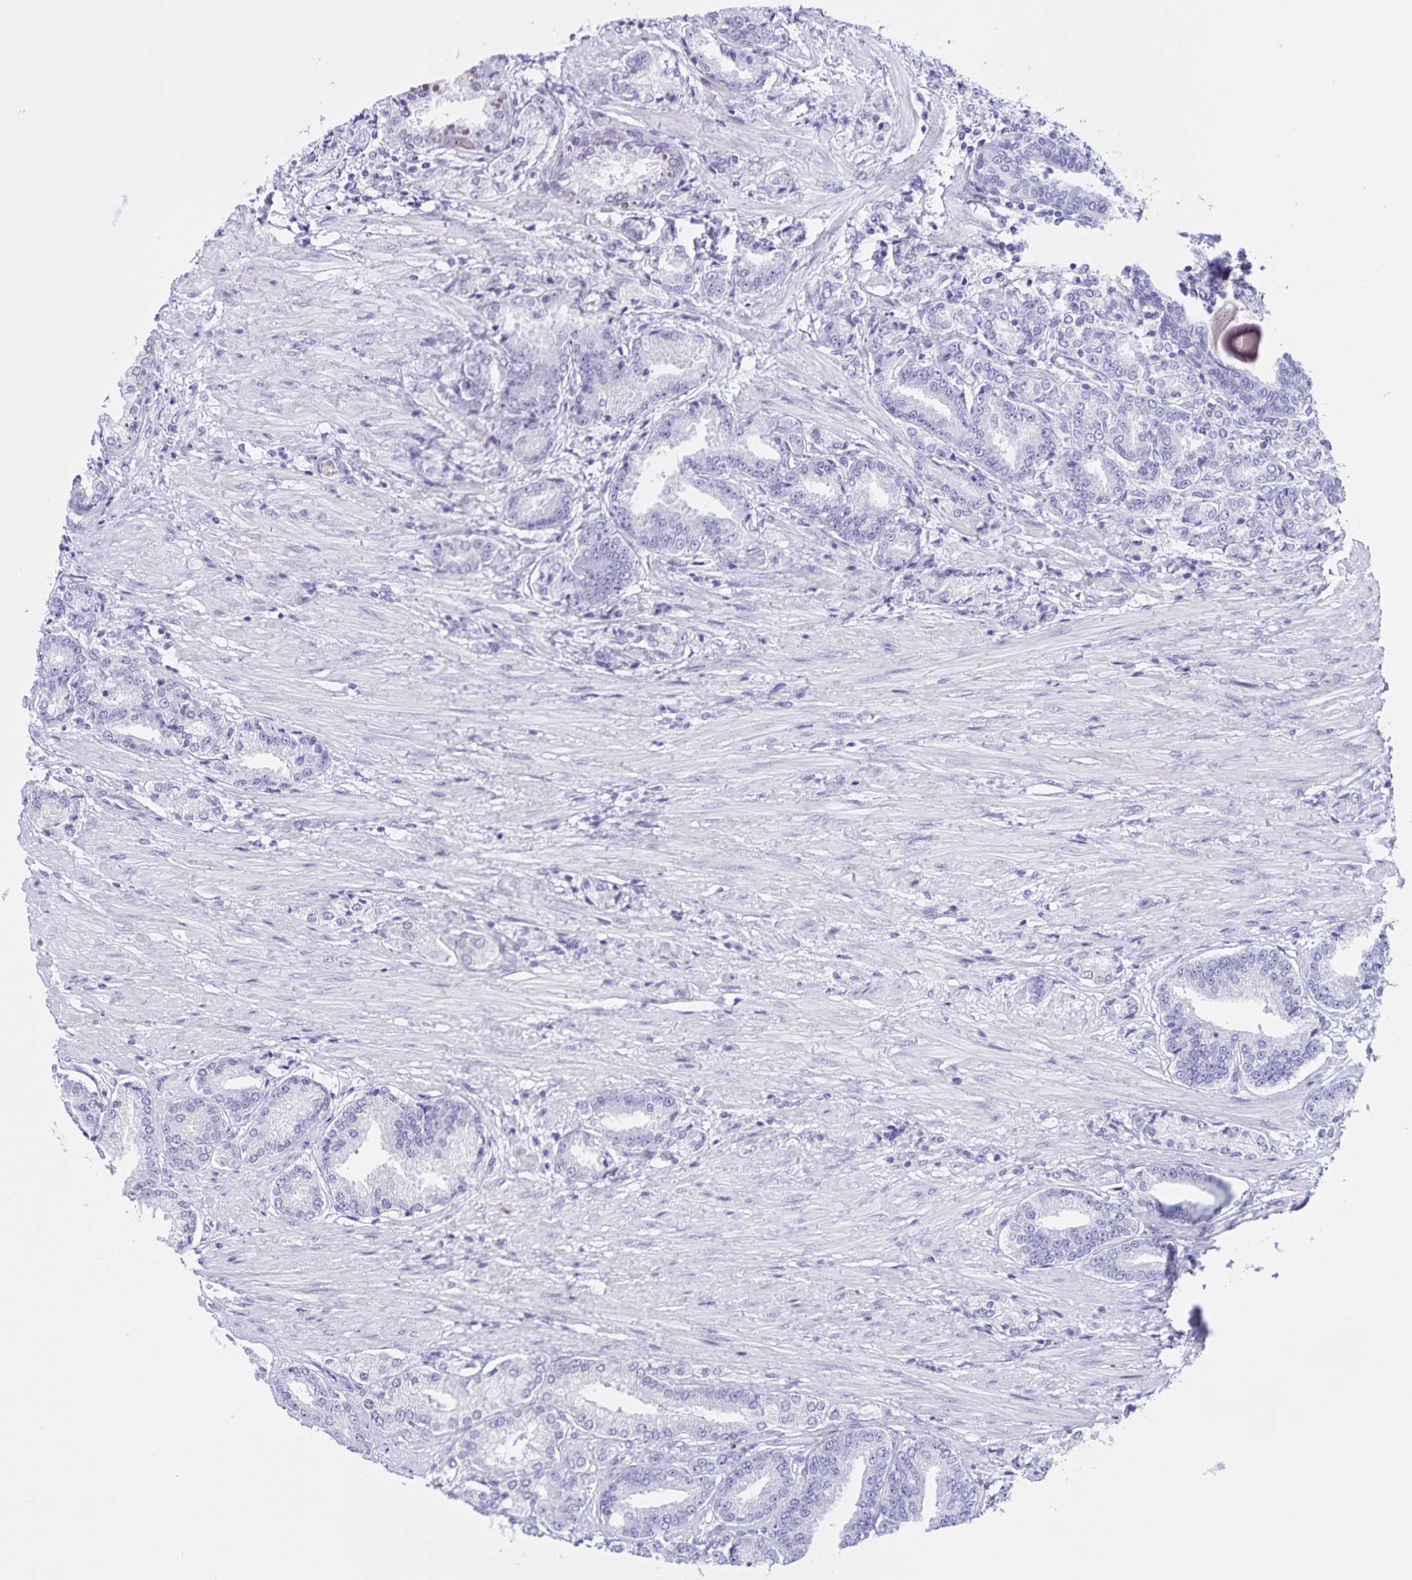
{"staining": {"intensity": "negative", "quantity": "none", "location": "none"}, "tissue": "prostate cancer", "cell_type": "Tumor cells", "image_type": "cancer", "snomed": [{"axis": "morphology", "description": "Adenocarcinoma, High grade"}, {"axis": "topography", "description": "Prostate and seminal vesicle, NOS"}], "caption": "There is no significant expression in tumor cells of prostate cancer (high-grade adenocarcinoma). (DAB IHC with hematoxylin counter stain).", "gene": "TGIF2LX", "patient": {"sex": "male", "age": 61}}